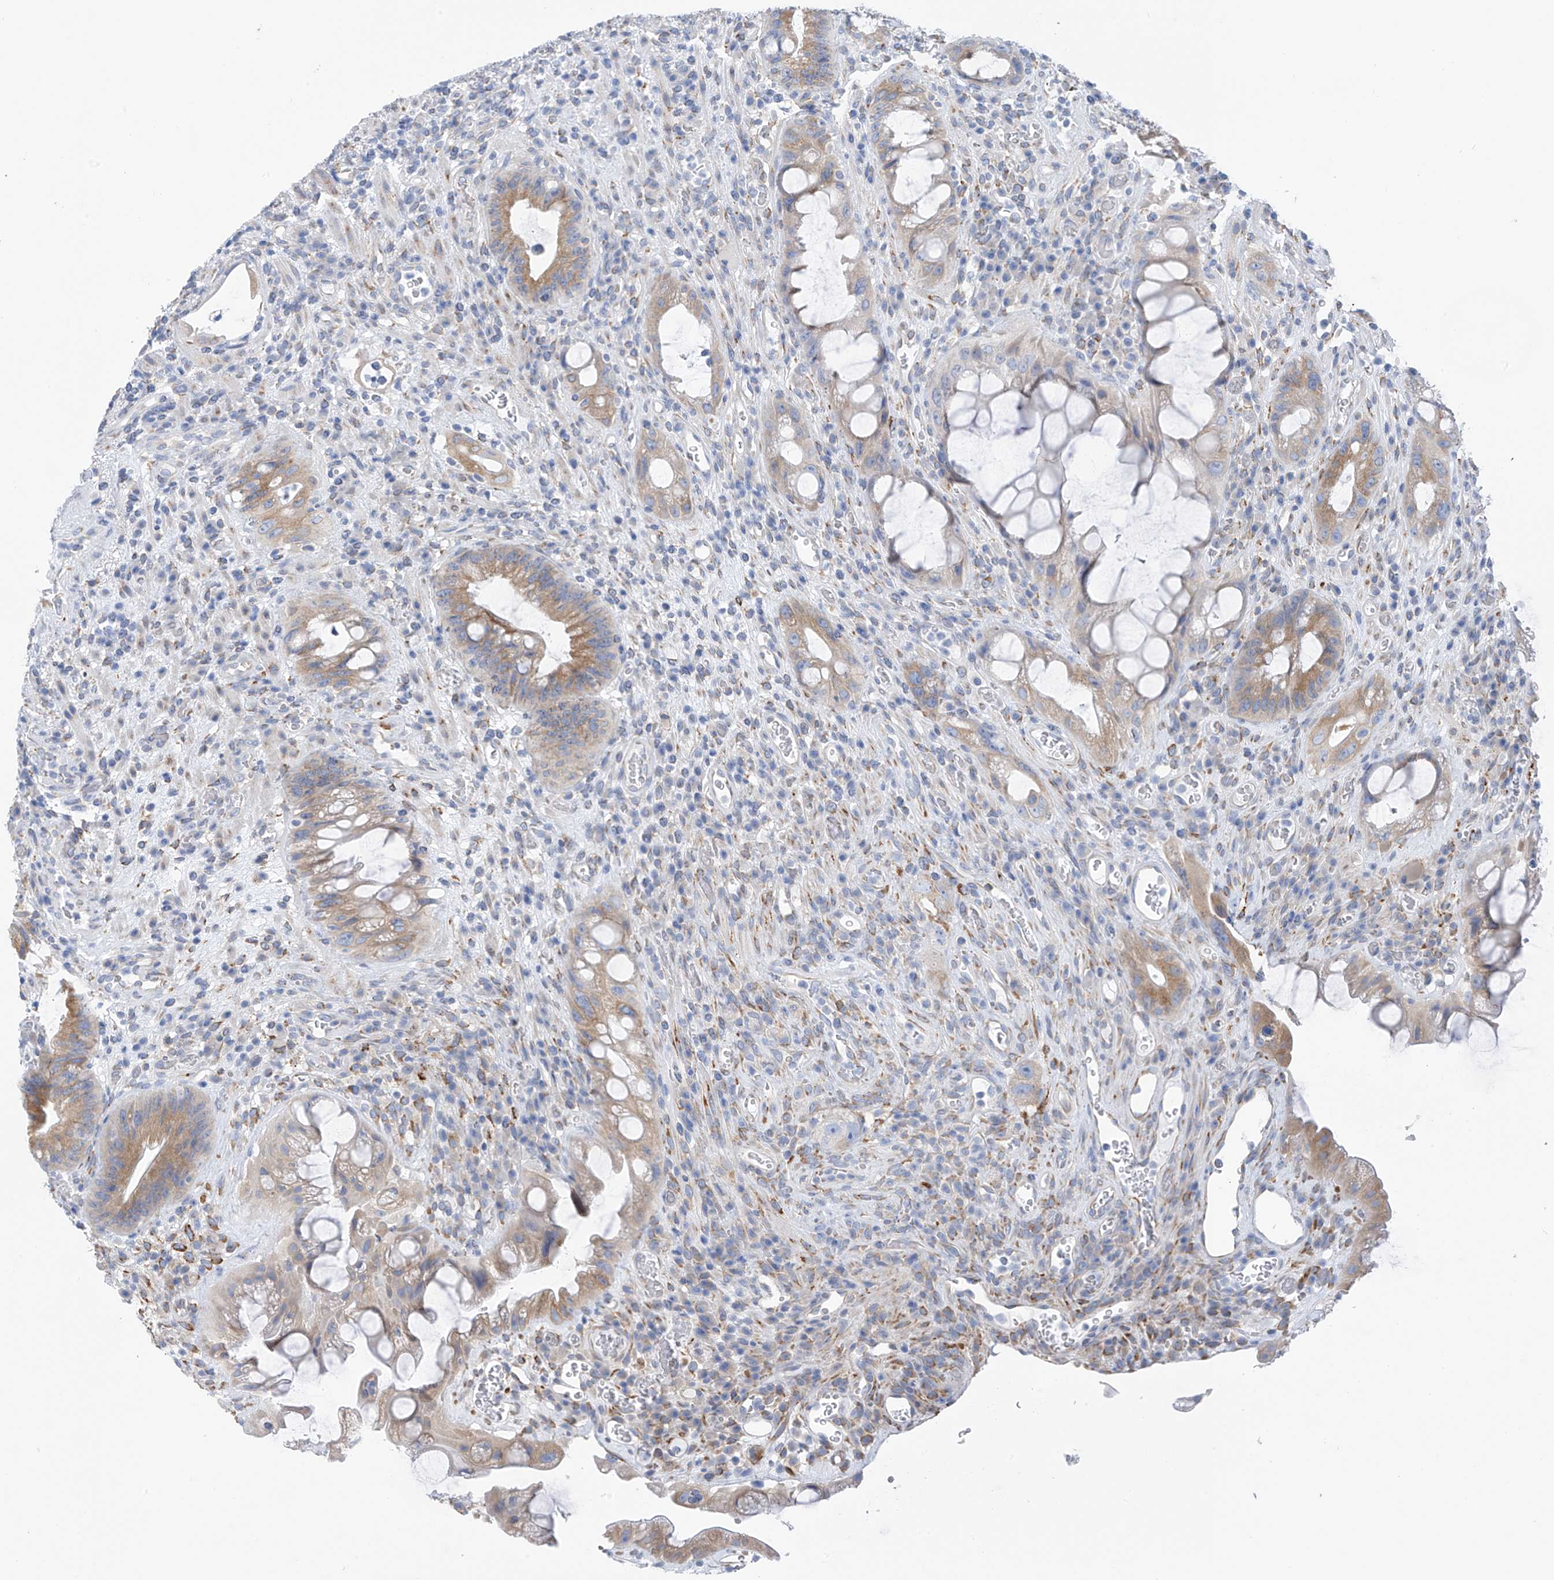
{"staining": {"intensity": "moderate", "quantity": "25%-75%", "location": "cytoplasmic/membranous"}, "tissue": "colorectal cancer", "cell_type": "Tumor cells", "image_type": "cancer", "snomed": [{"axis": "morphology", "description": "Adenocarcinoma, NOS"}, {"axis": "topography", "description": "Rectum"}], "caption": "Human colorectal cancer (adenocarcinoma) stained with a protein marker demonstrates moderate staining in tumor cells.", "gene": "RCN2", "patient": {"sex": "male", "age": 59}}